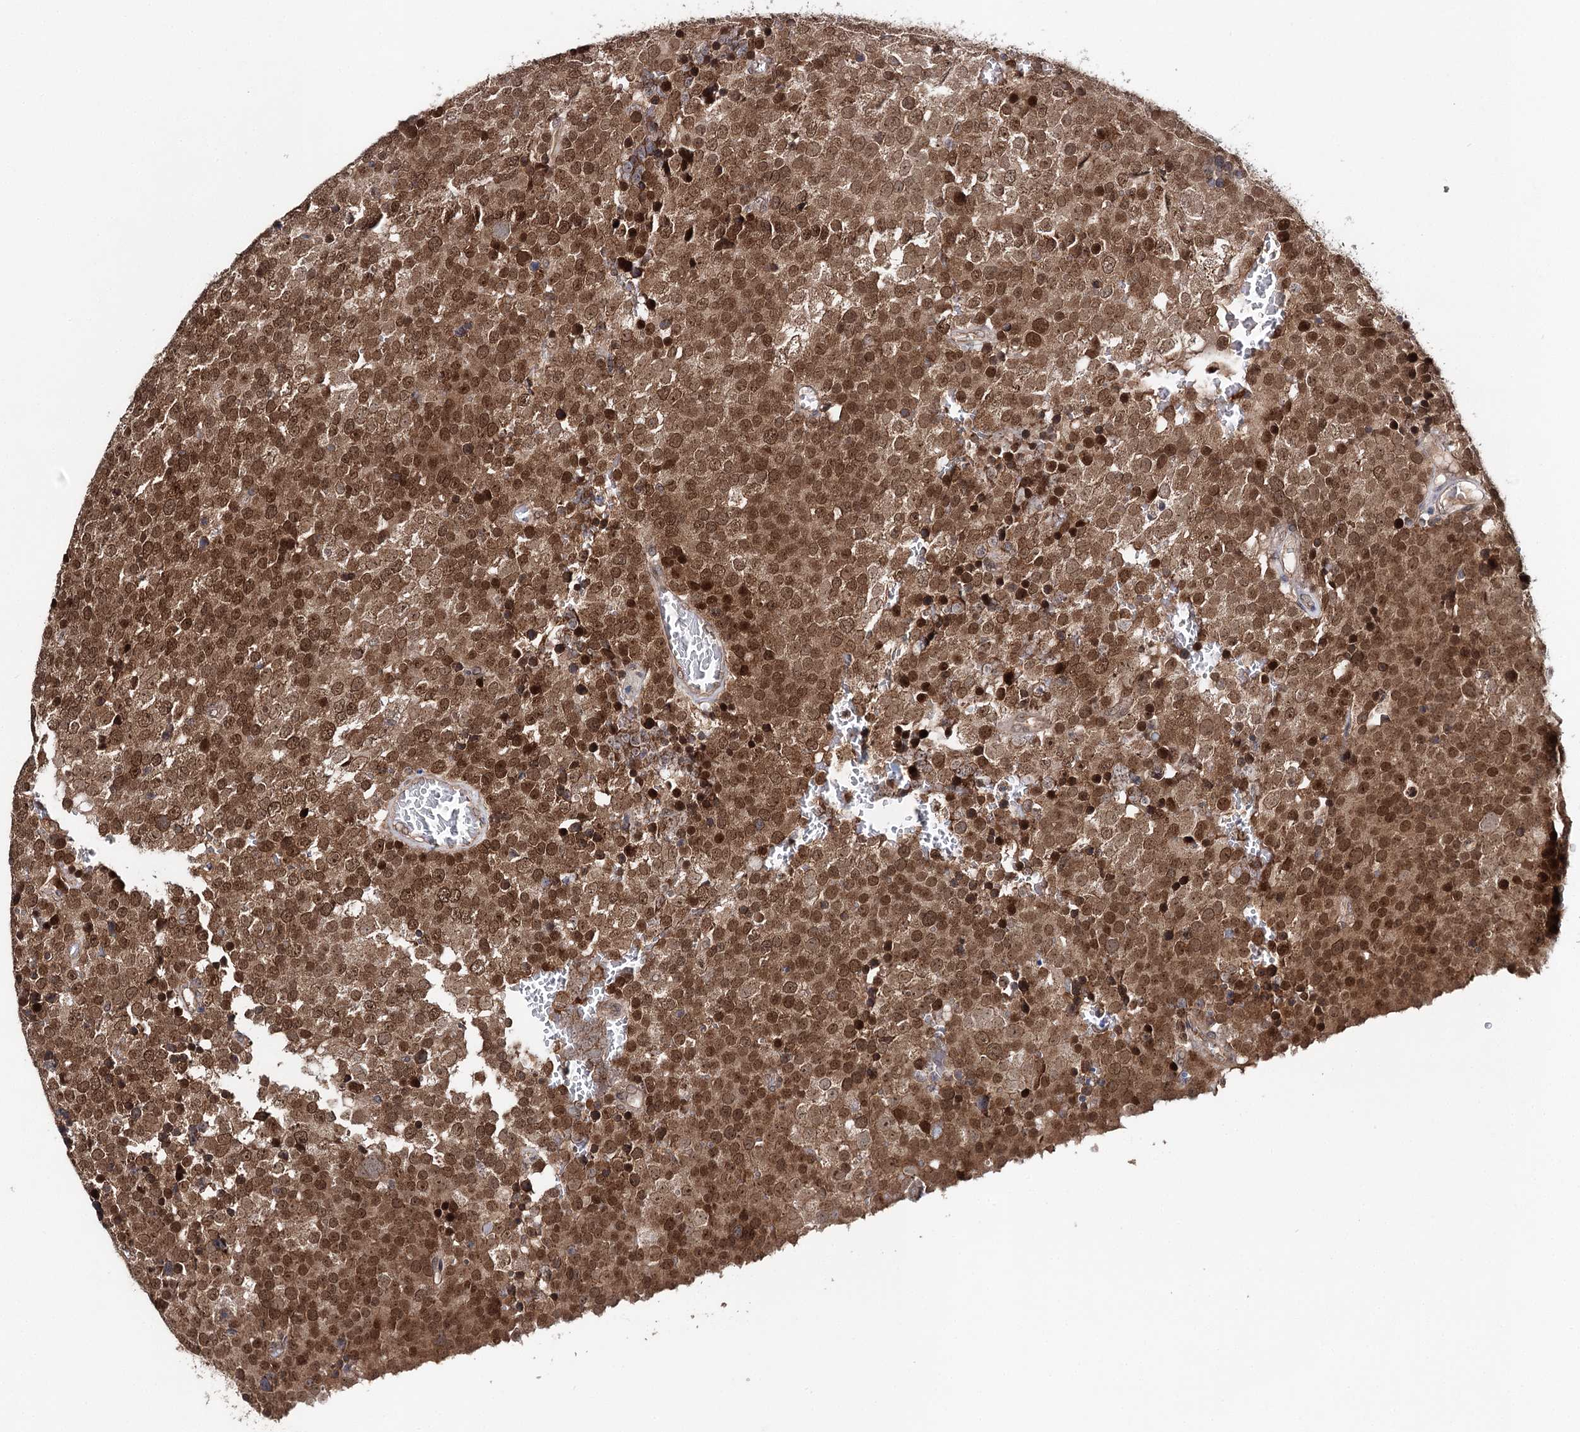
{"staining": {"intensity": "moderate", "quantity": ">75%", "location": "cytoplasmic/membranous,nuclear"}, "tissue": "testis cancer", "cell_type": "Tumor cells", "image_type": "cancer", "snomed": [{"axis": "morphology", "description": "Seminoma, NOS"}, {"axis": "topography", "description": "Testis"}], "caption": "Moderate cytoplasmic/membranous and nuclear protein staining is appreciated in approximately >75% of tumor cells in testis seminoma. (Brightfield microscopy of DAB IHC at high magnification).", "gene": "NOPCHAP1", "patient": {"sex": "male", "age": 71}}